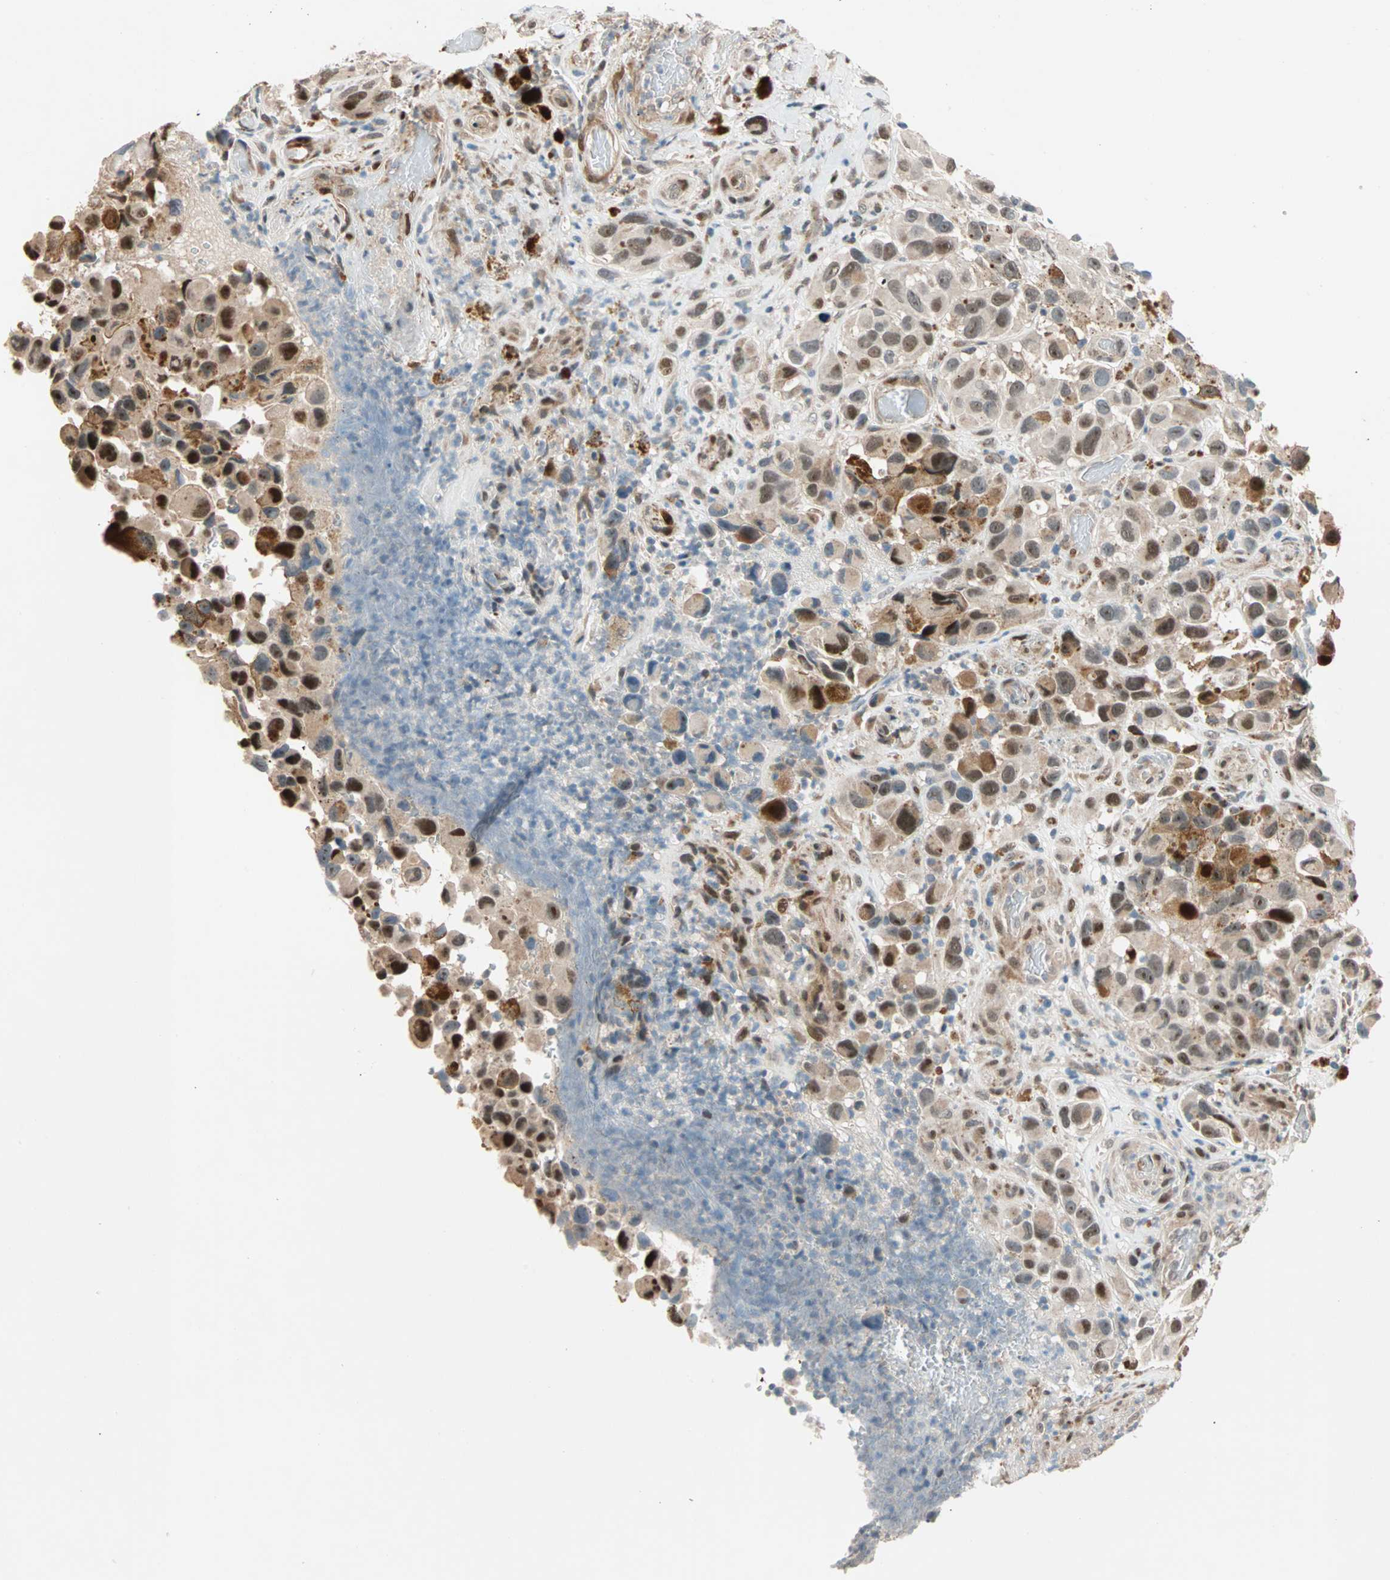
{"staining": {"intensity": "moderate", "quantity": ">75%", "location": "cytoplasmic/membranous,nuclear"}, "tissue": "melanoma", "cell_type": "Tumor cells", "image_type": "cancer", "snomed": [{"axis": "morphology", "description": "Malignant melanoma, NOS"}, {"axis": "topography", "description": "Skin"}], "caption": "A brown stain labels moderate cytoplasmic/membranous and nuclear expression of a protein in human malignant melanoma tumor cells. Nuclei are stained in blue.", "gene": "HECW1", "patient": {"sex": "female", "age": 73}}